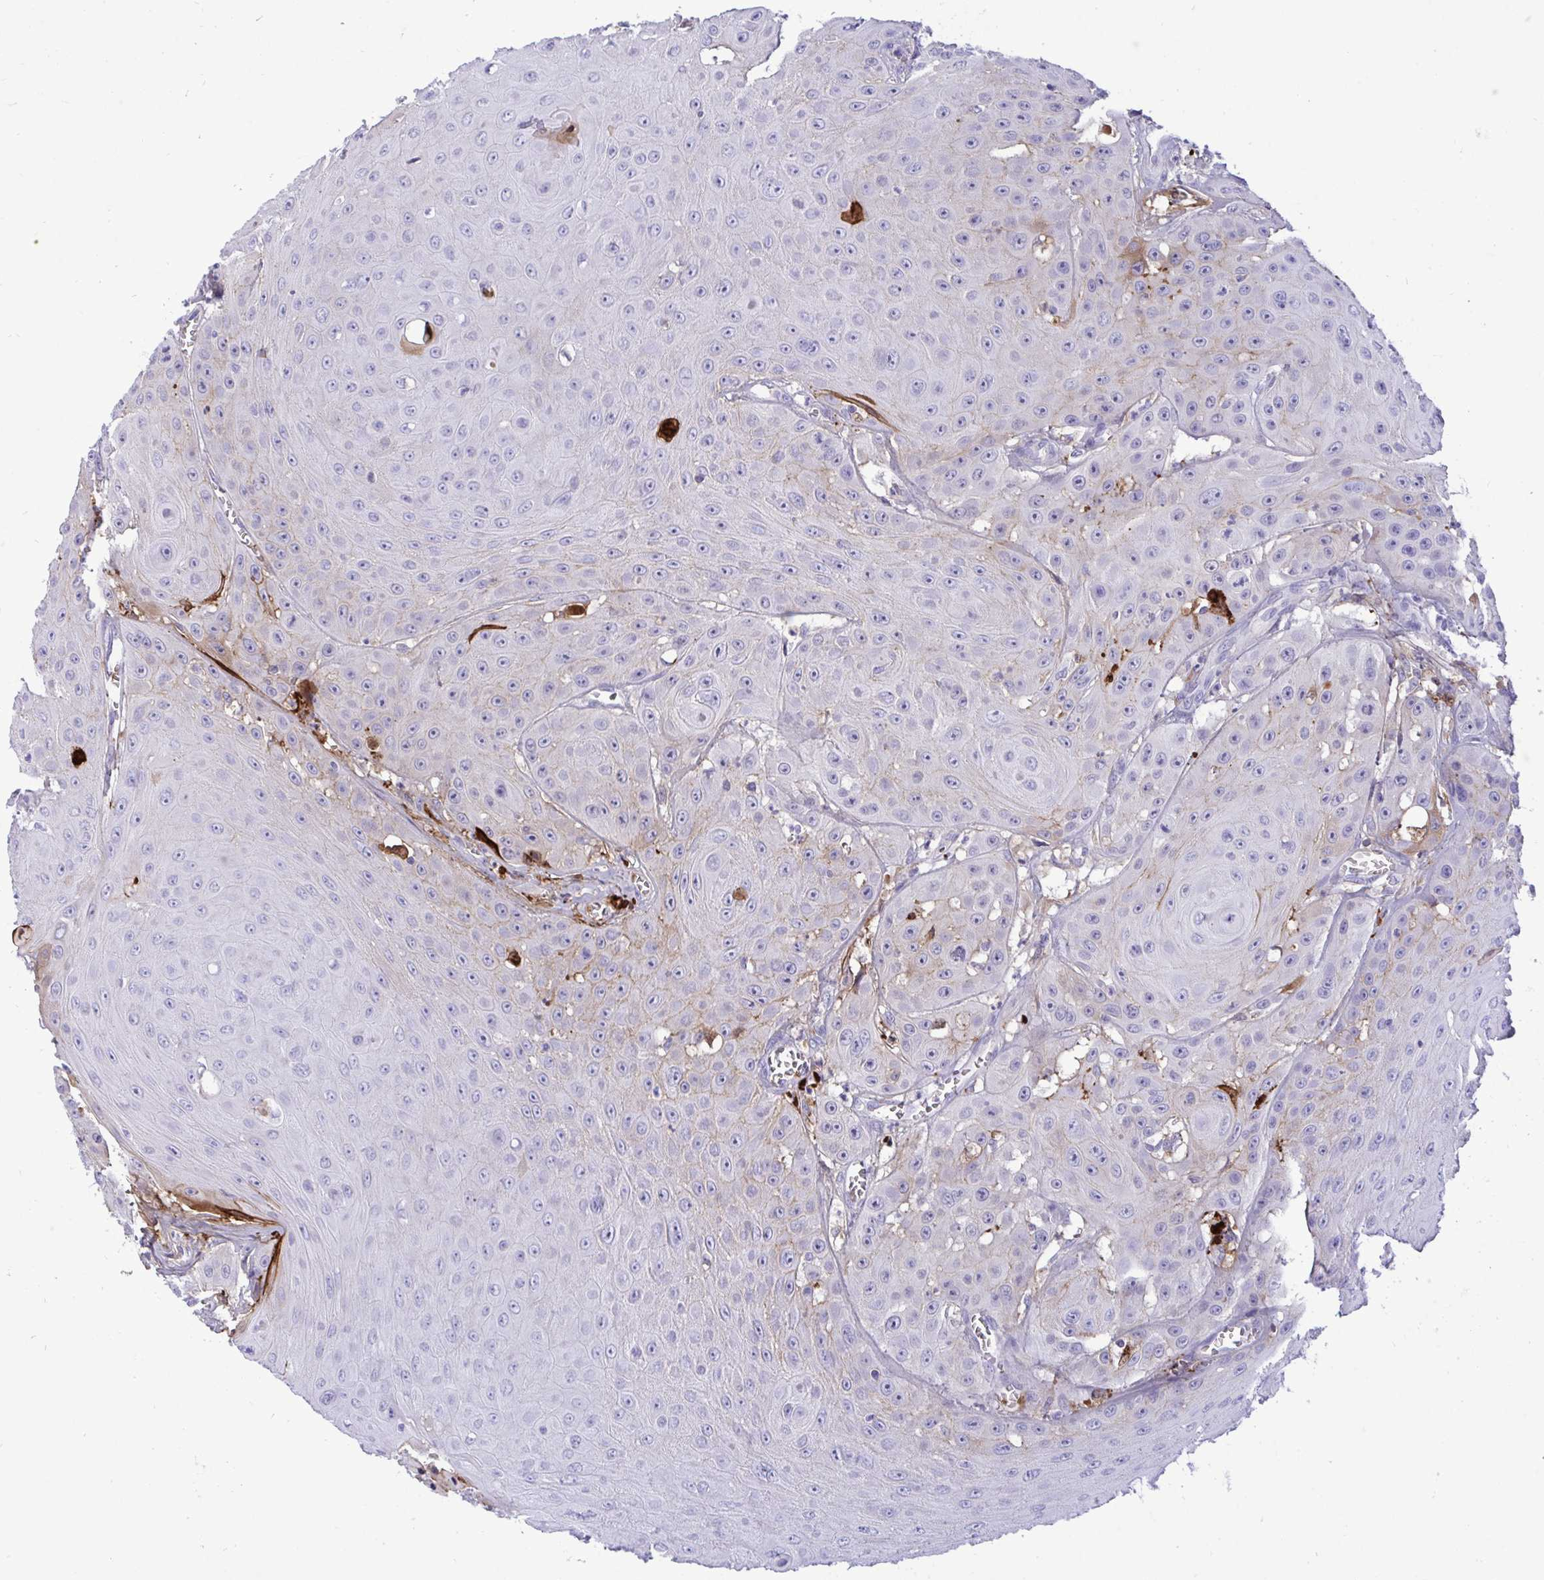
{"staining": {"intensity": "moderate", "quantity": "<25%", "location": "cytoplasmic/membranous"}, "tissue": "head and neck cancer", "cell_type": "Tumor cells", "image_type": "cancer", "snomed": [{"axis": "morphology", "description": "Squamous cell carcinoma, NOS"}, {"axis": "topography", "description": "Oral tissue"}, {"axis": "topography", "description": "Head-Neck"}], "caption": "Head and neck cancer tissue reveals moderate cytoplasmic/membranous expression in about <25% of tumor cells (DAB (3,3'-diaminobenzidine) IHC with brightfield microscopy, high magnification).", "gene": "F2", "patient": {"sex": "male", "age": 81}}